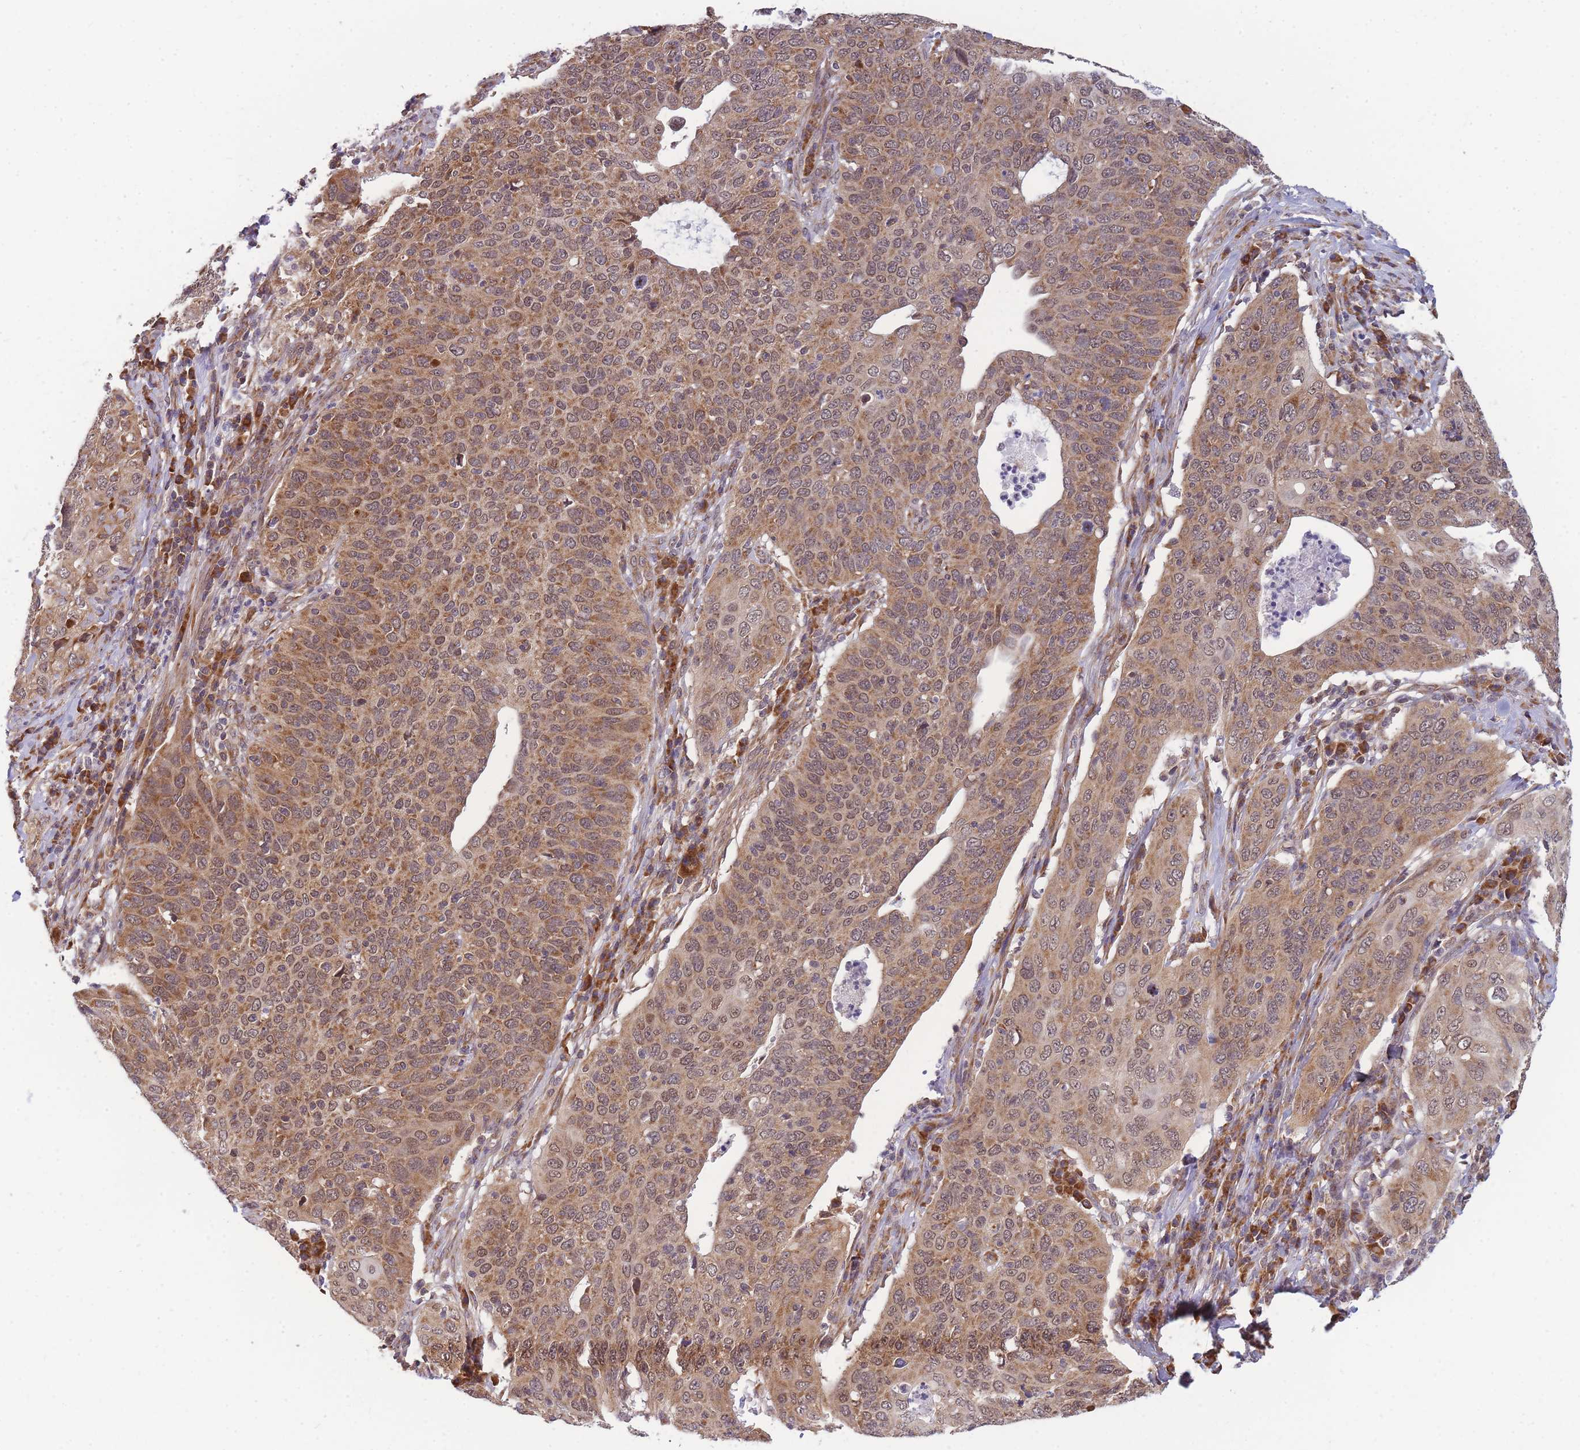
{"staining": {"intensity": "moderate", "quantity": ">75%", "location": "cytoplasmic/membranous"}, "tissue": "cervical cancer", "cell_type": "Tumor cells", "image_type": "cancer", "snomed": [{"axis": "morphology", "description": "Squamous cell carcinoma, NOS"}, {"axis": "topography", "description": "Cervix"}], "caption": "High-magnification brightfield microscopy of cervical squamous cell carcinoma stained with DAB (brown) and counterstained with hematoxylin (blue). tumor cells exhibit moderate cytoplasmic/membranous staining is appreciated in about>75% of cells.", "gene": "MRPL23", "patient": {"sex": "female", "age": 36}}